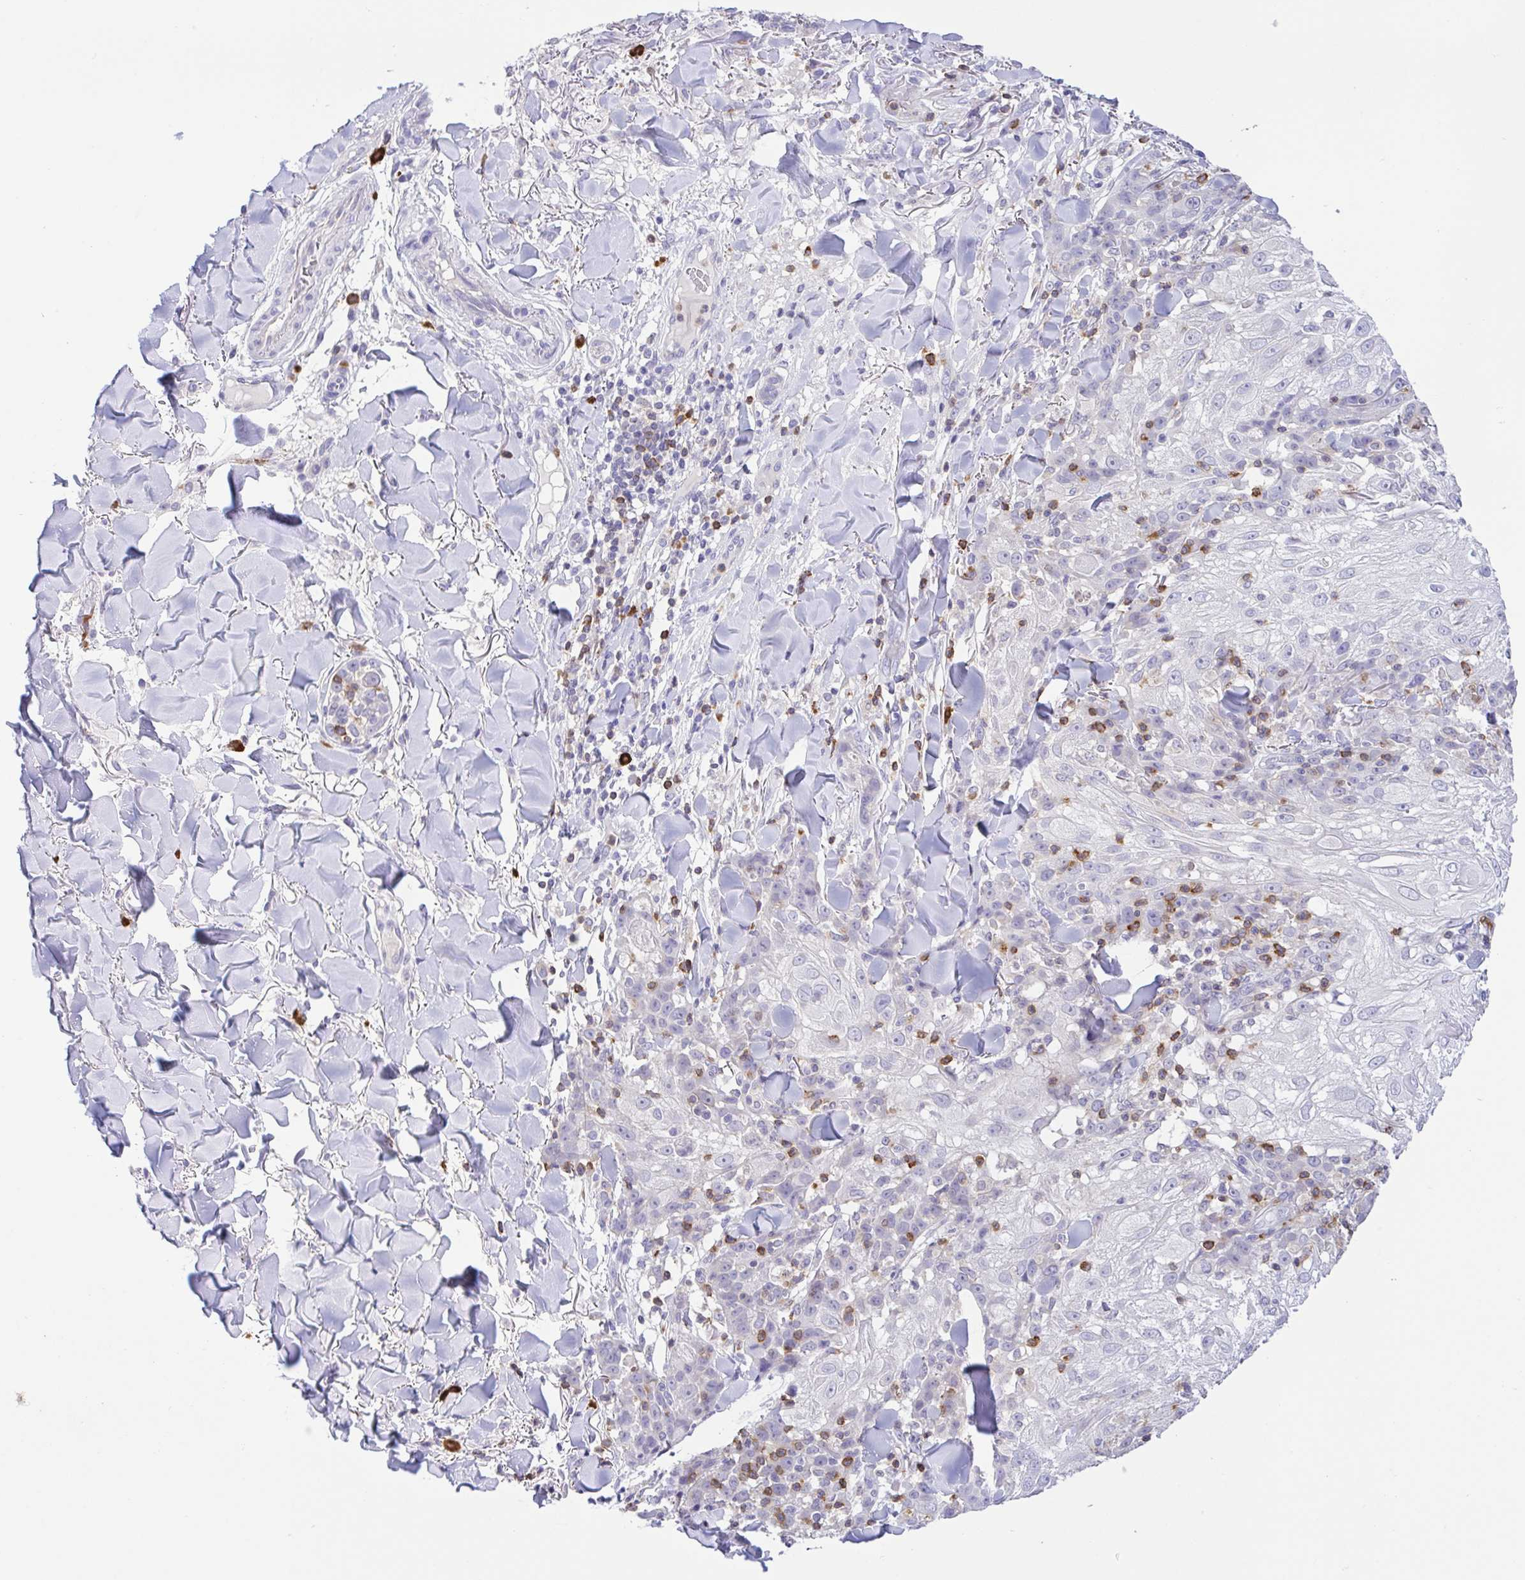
{"staining": {"intensity": "negative", "quantity": "none", "location": "none"}, "tissue": "skin cancer", "cell_type": "Tumor cells", "image_type": "cancer", "snomed": [{"axis": "morphology", "description": "Normal tissue, NOS"}, {"axis": "morphology", "description": "Squamous cell carcinoma, NOS"}, {"axis": "topography", "description": "Skin"}], "caption": "IHC of skin cancer (squamous cell carcinoma) demonstrates no expression in tumor cells.", "gene": "PGLYRP1", "patient": {"sex": "female", "age": 83}}